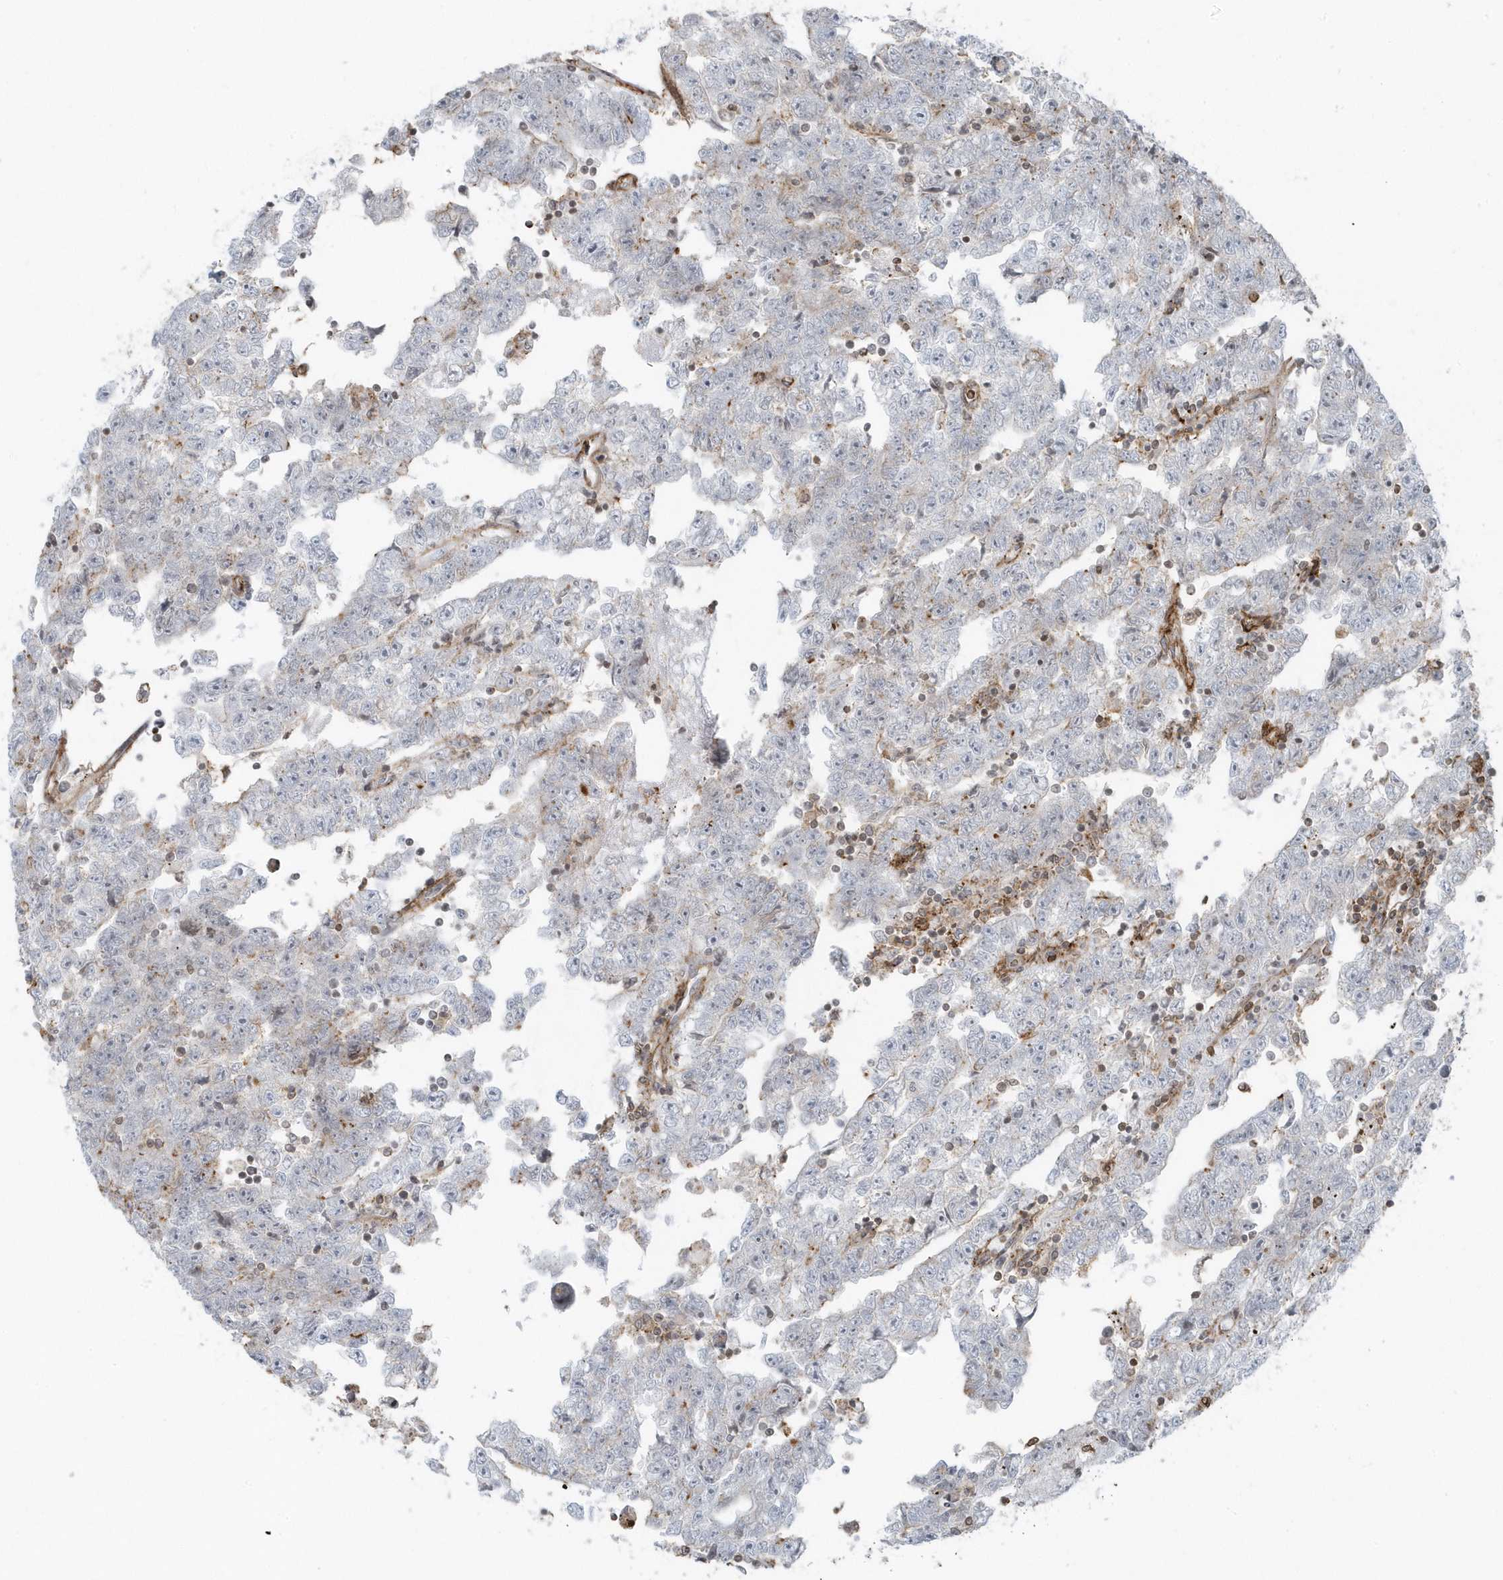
{"staining": {"intensity": "negative", "quantity": "none", "location": "none"}, "tissue": "testis cancer", "cell_type": "Tumor cells", "image_type": "cancer", "snomed": [{"axis": "morphology", "description": "Carcinoma, Embryonal, NOS"}, {"axis": "topography", "description": "Testis"}], "caption": "IHC micrograph of human testis cancer (embryonal carcinoma) stained for a protein (brown), which exhibits no expression in tumor cells. Brightfield microscopy of immunohistochemistry stained with DAB (3,3'-diaminobenzidine) (brown) and hematoxylin (blue), captured at high magnification.", "gene": "CACNB2", "patient": {"sex": "male", "age": 25}}